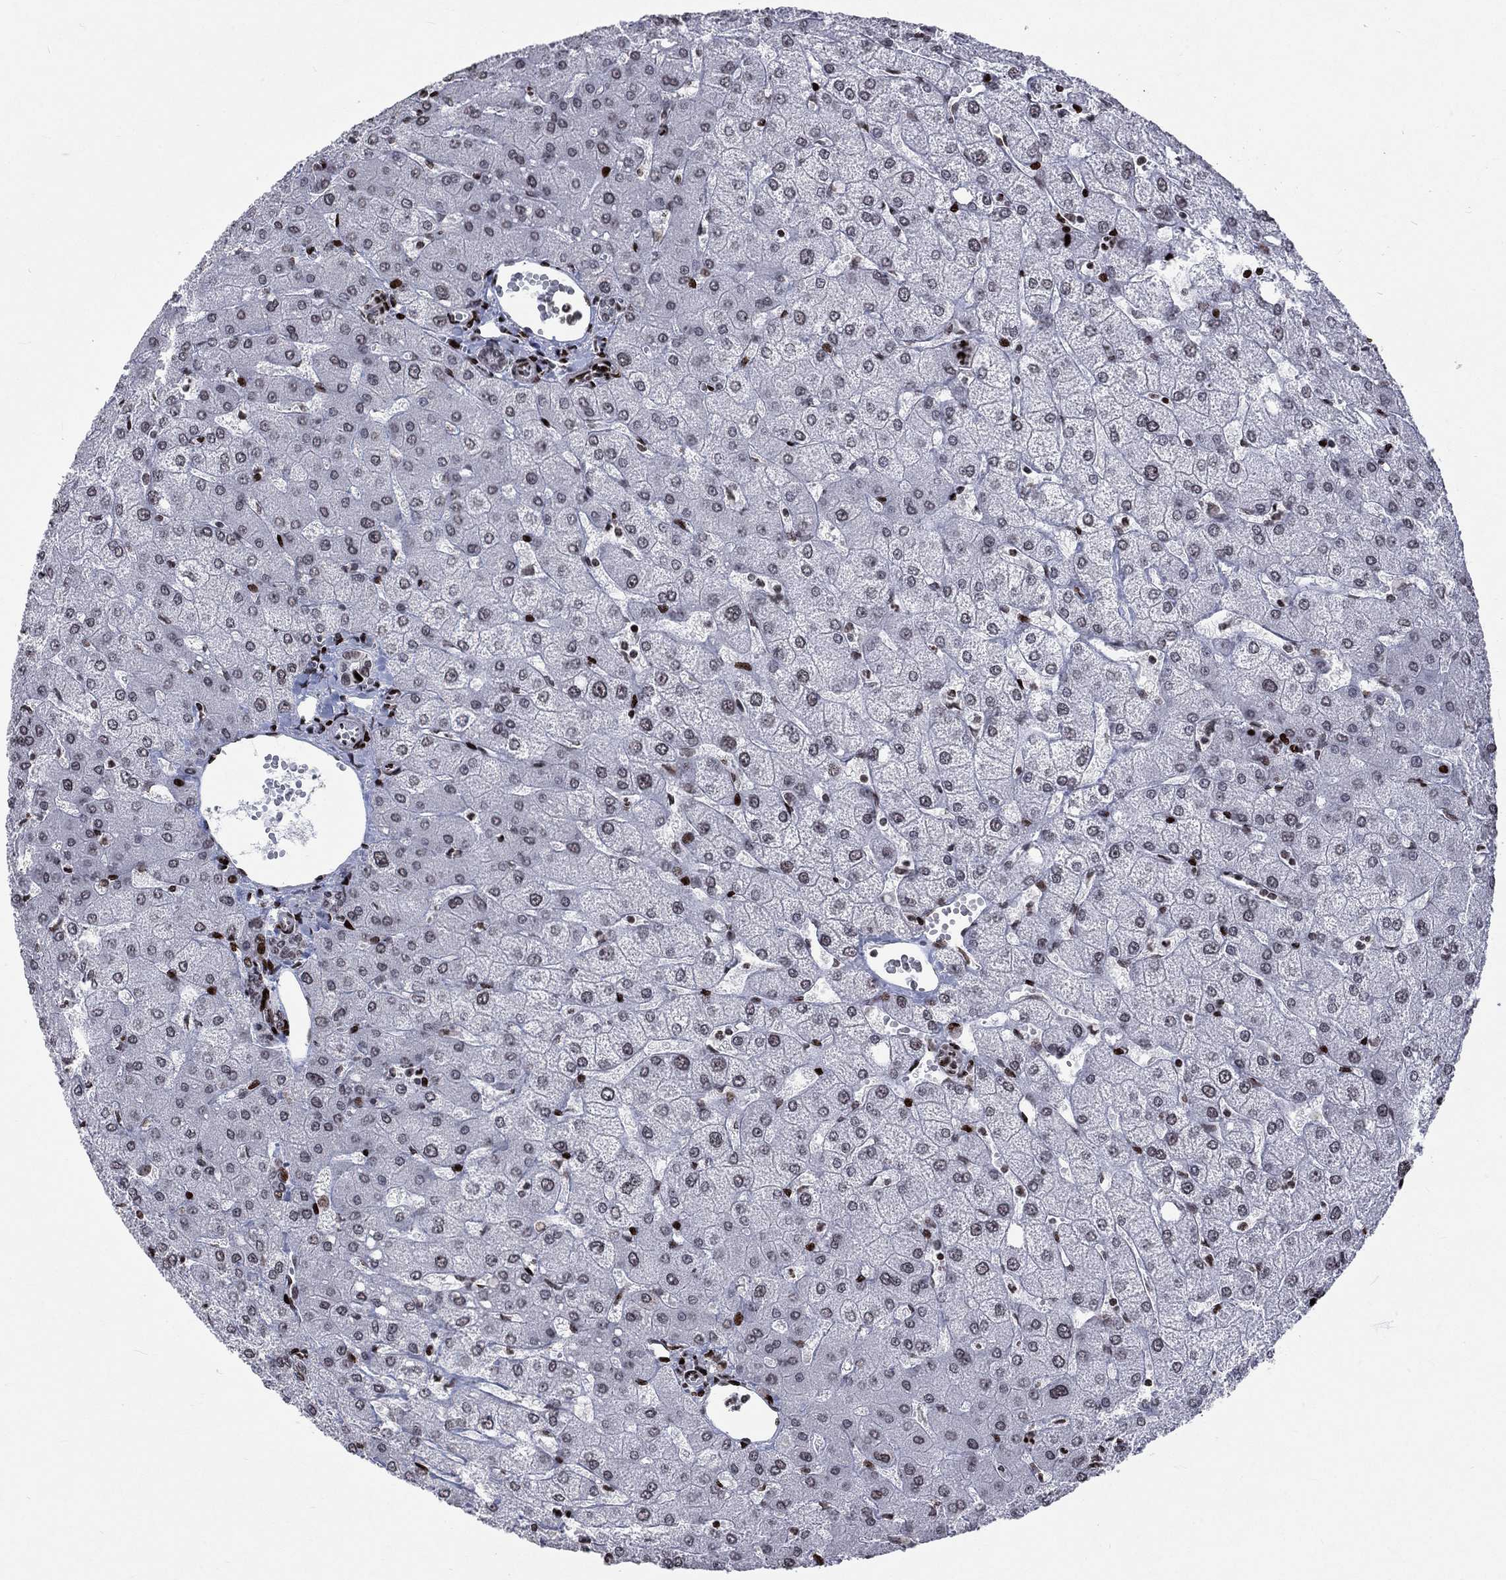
{"staining": {"intensity": "moderate", "quantity": "<25%", "location": "nuclear"}, "tissue": "liver", "cell_type": "Cholangiocytes", "image_type": "normal", "snomed": [{"axis": "morphology", "description": "Normal tissue, NOS"}, {"axis": "topography", "description": "Liver"}], "caption": "IHC photomicrograph of benign liver: liver stained using IHC exhibits low levels of moderate protein expression localized specifically in the nuclear of cholangiocytes, appearing as a nuclear brown color.", "gene": "SRSF3", "patient": {"sex": "female", "age": 54}}